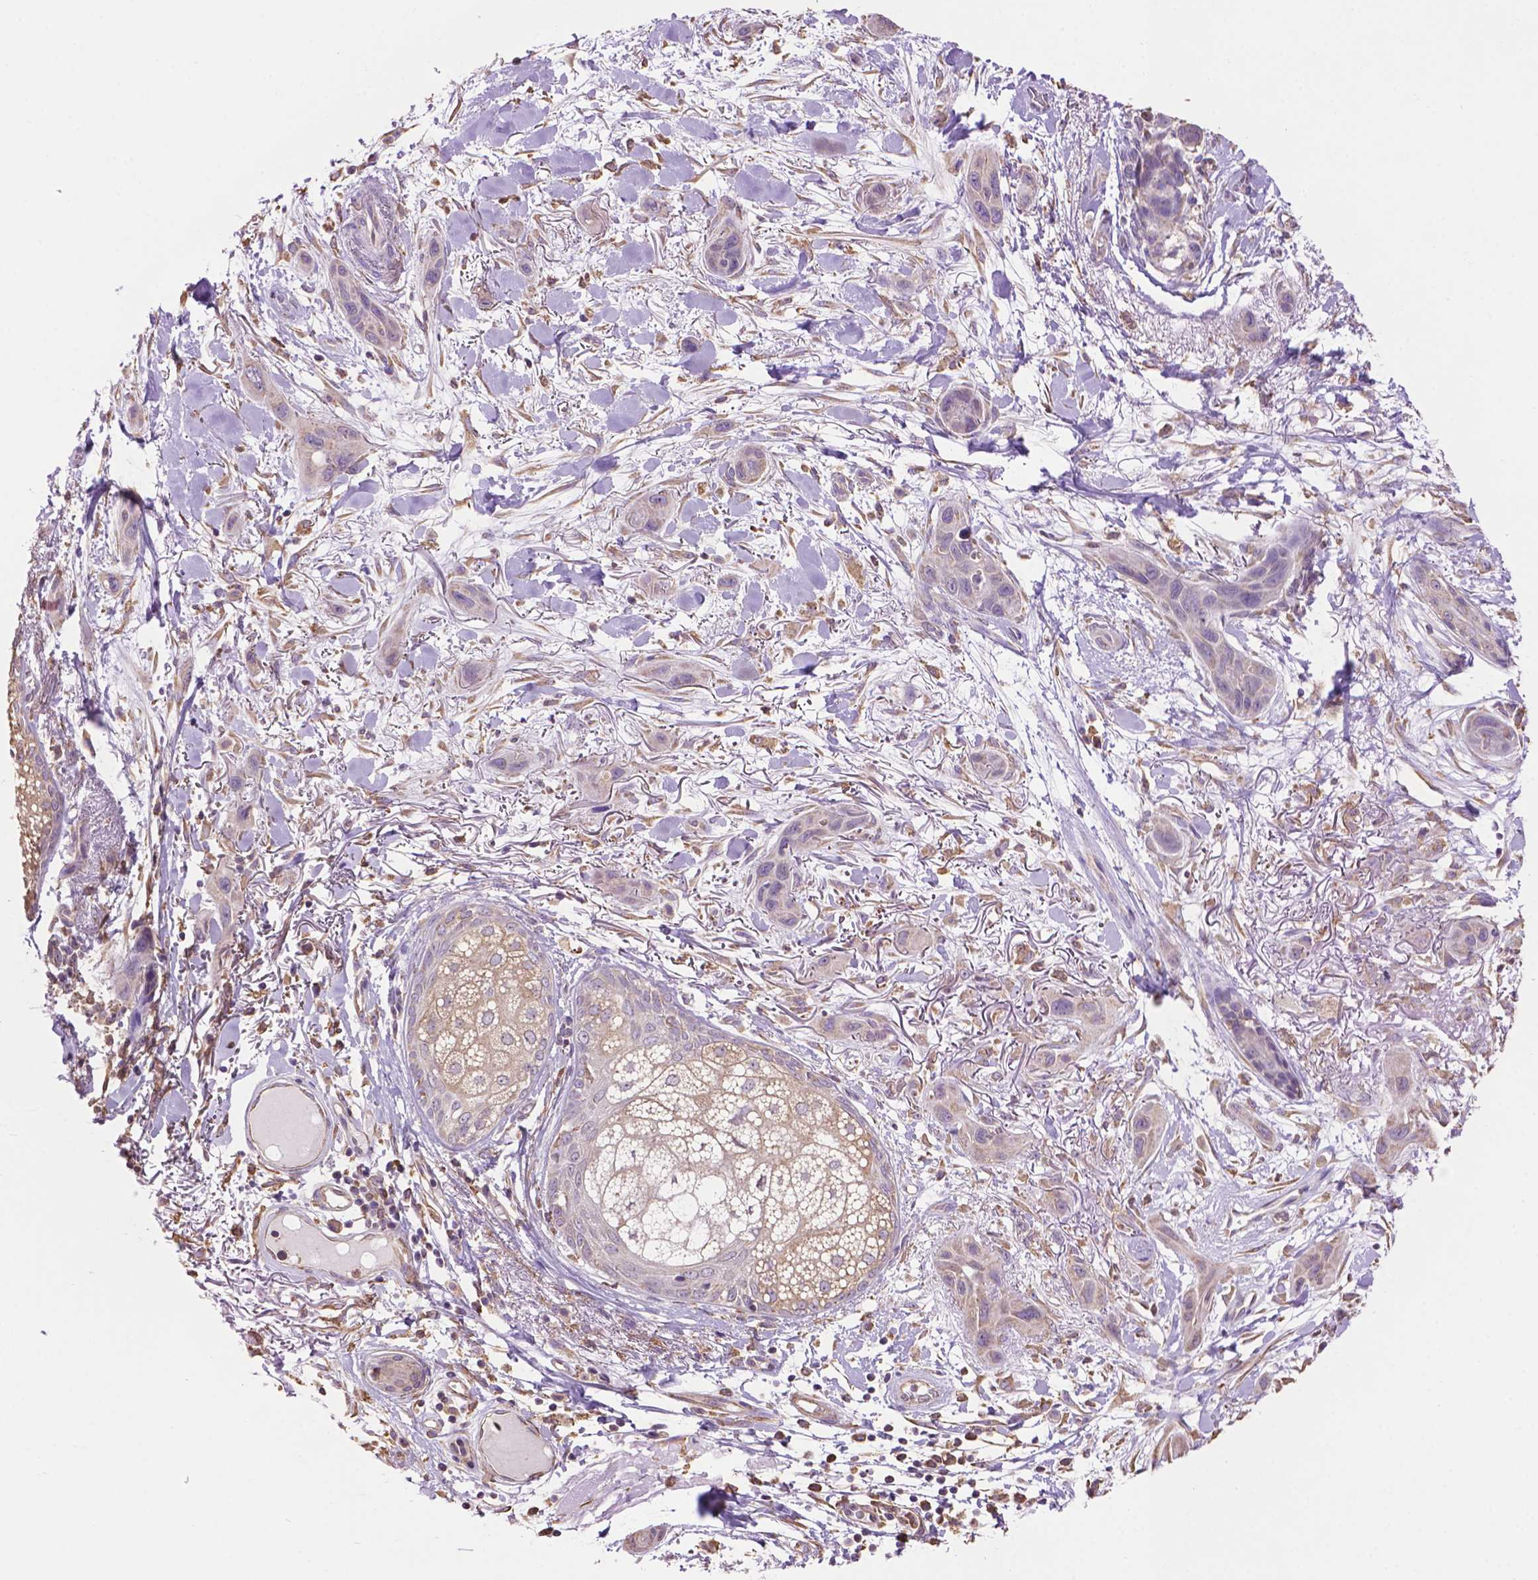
{"staining": {"intensity": "negative", "quantity": "none", "location": "none"}, "tissue": "skin cancer", "cell_type": "Tumor cells", "image_type": "cancer", "snomed": [{"axis": "morphology", "description": "Squamous cell carcinoma, NOS"}, {"axis": "topography", "description": "Skin"}], "caption": "This is a image of IHC staining of squamous cell carcinoma (skin), which shows no expression in tumor cells.", "gene": "PPP2R5E", "patient": {"sex": "male", "age": 79}}